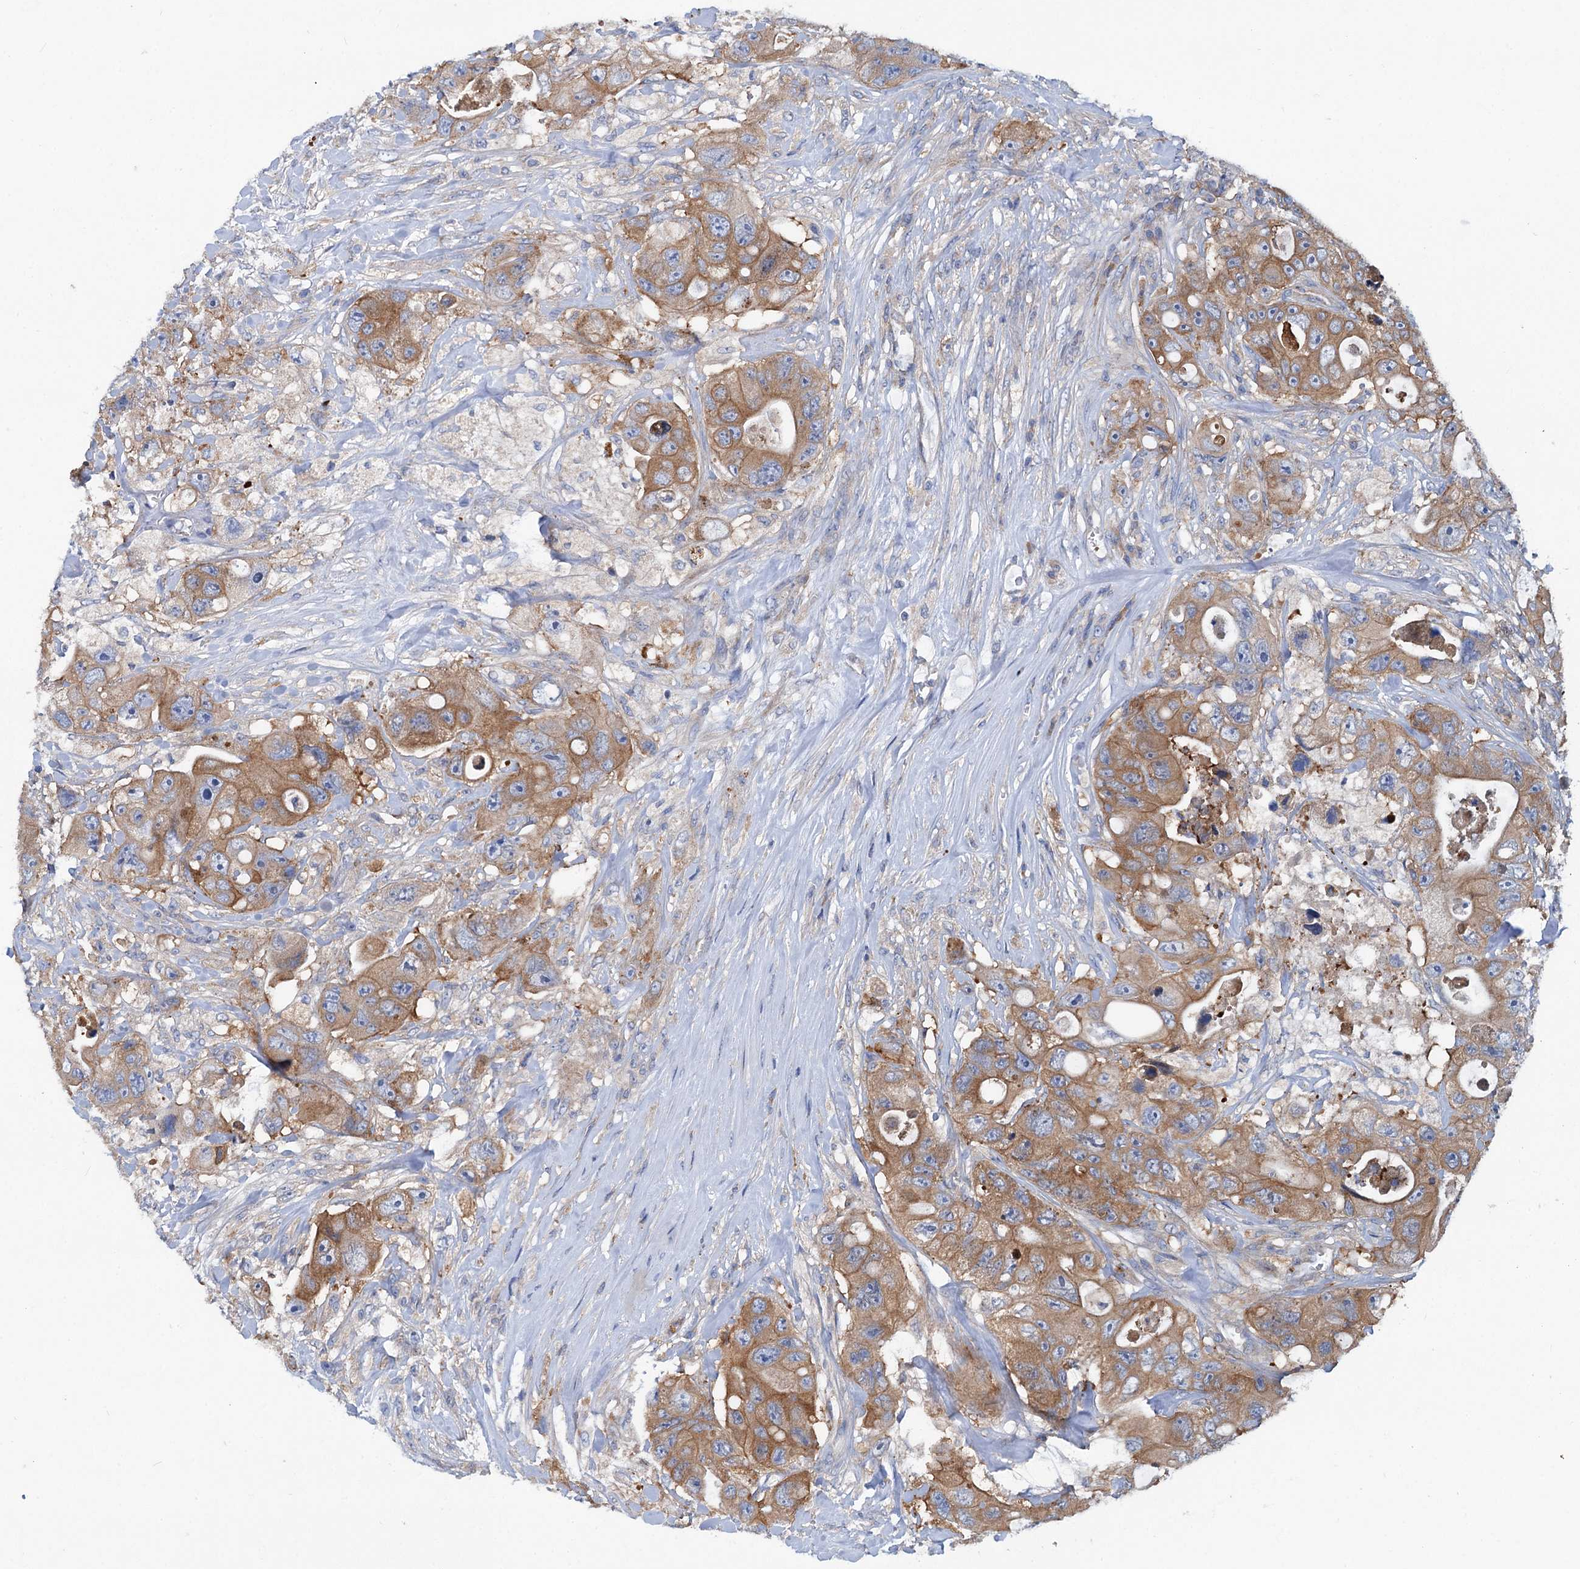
{"staining": {"intensity": "moderate", "quantity": ">75%", "location": "cytoplasmic/membranous"}, "tissue": "colorectal cancer", "cell_type": "Tumor cells", "image_type": "cancer", "snomed": [{"axis": "morphology", "description": "Adenocarcinoma, NOS"}, {"axis": "topography", "description": "Colon"}], "caption": "An immunohistochemistry photomicrograph of tumor tissue is shown. Protein staining in brown shows moderate cytoplasmic/membranous positivity in colorectal cancer (adenocarcinoma) within tumor cells.", "gene": "TRIM55", "patient": {"sex": "female", "age": 46}}